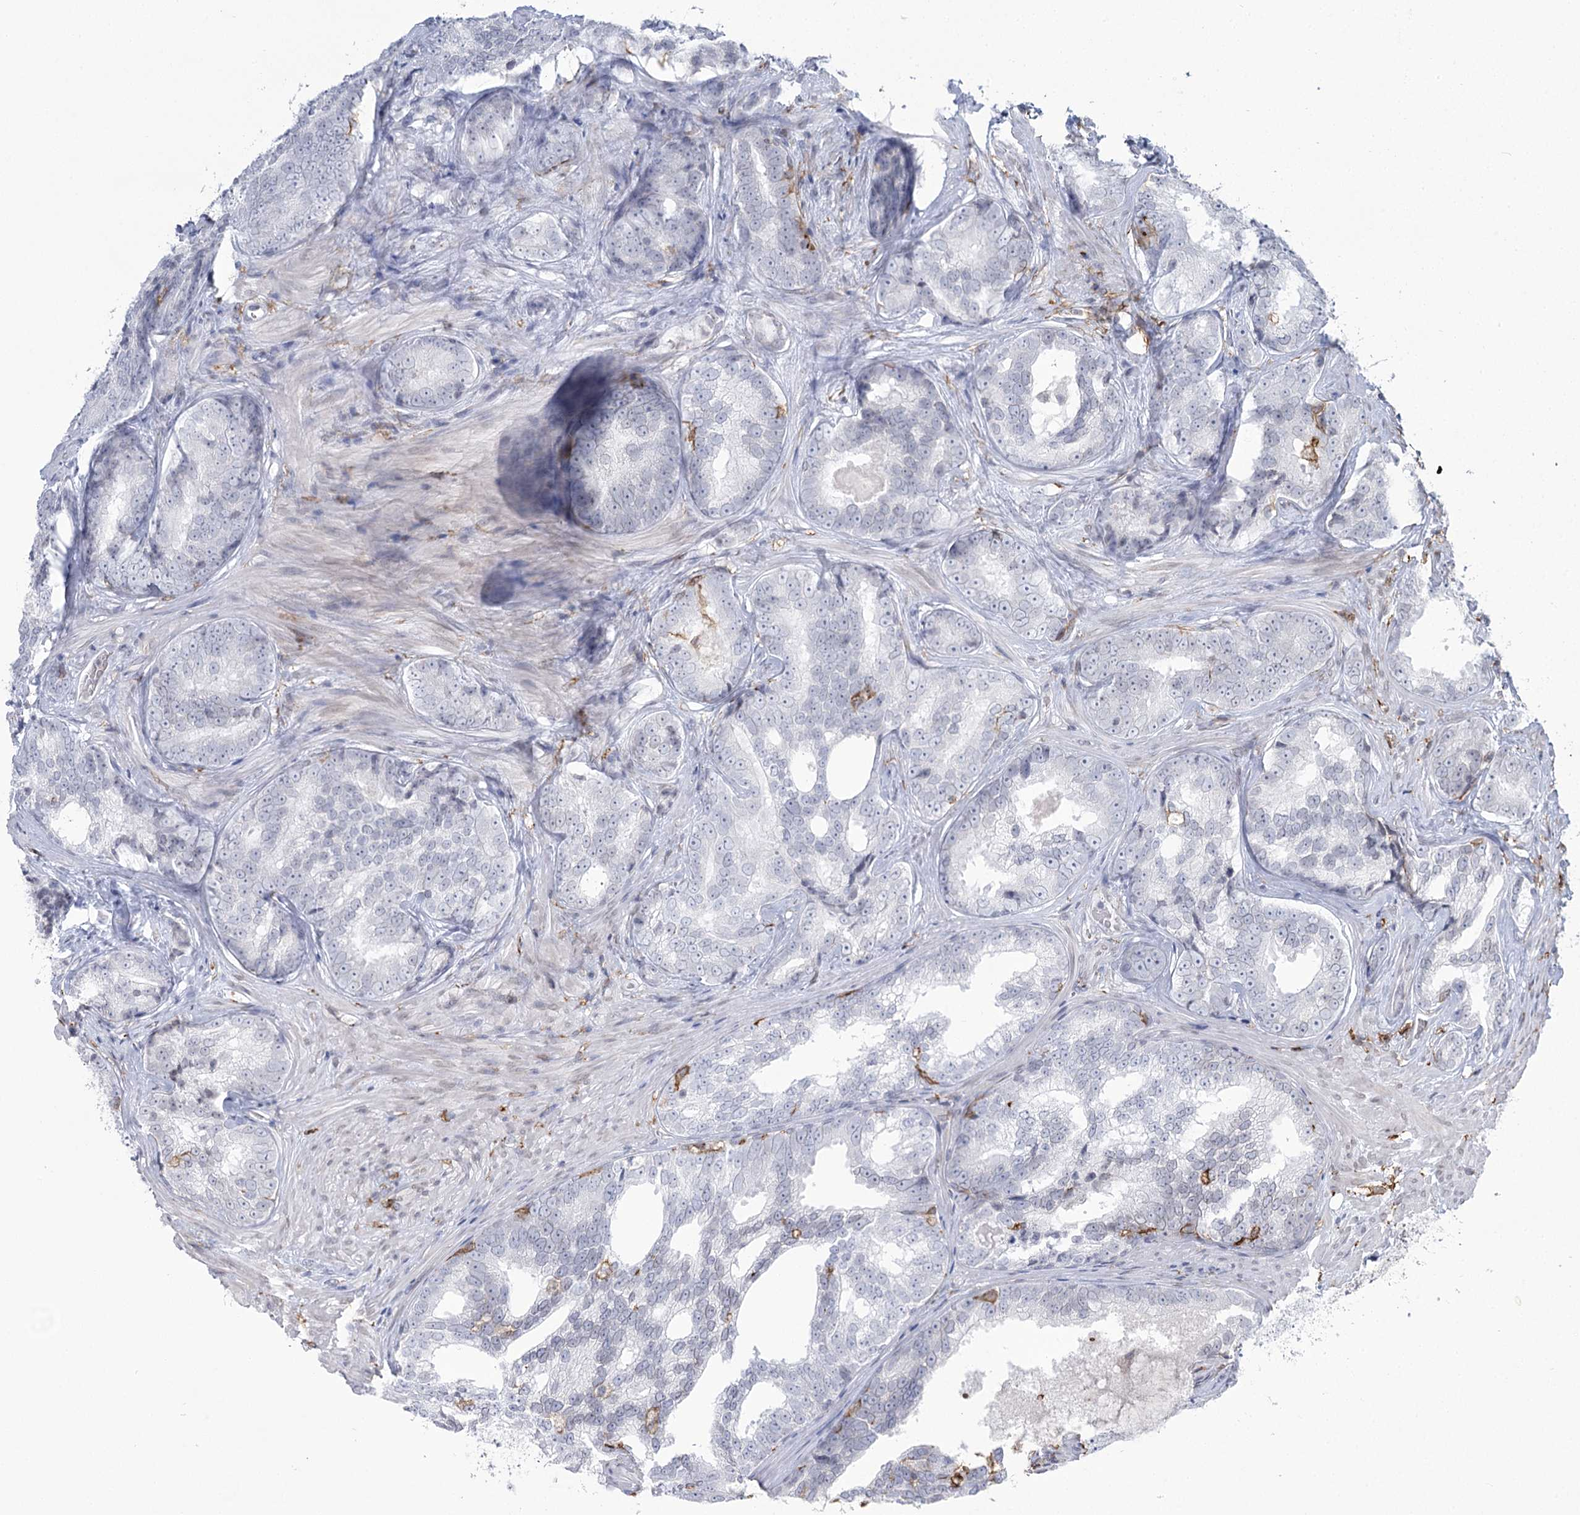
{"staining": {"intensity": "negative", "quantity": "none", "location": "none"}, "tissue": "prostate cancer", "cell_type": "Tumor cells", "image_type": "cancer", "snomed": [{"axis": "morphology", "description": "Adenocarcinoma, High grade"}, {"axis": "topography", "description": "Prostate"}], "caption": "This histopathology image is of prostate adenocarcinoma (high-grade) stained with immunohistochemistry to label a protein in brown with the nuclei are counter-stained blue. There is no staining in tumor cells. (Brightfield microscopy of DAB IHC at high magnification).", "gene": "C11orf1", "patient": {"sex": "male", "age": 66}}